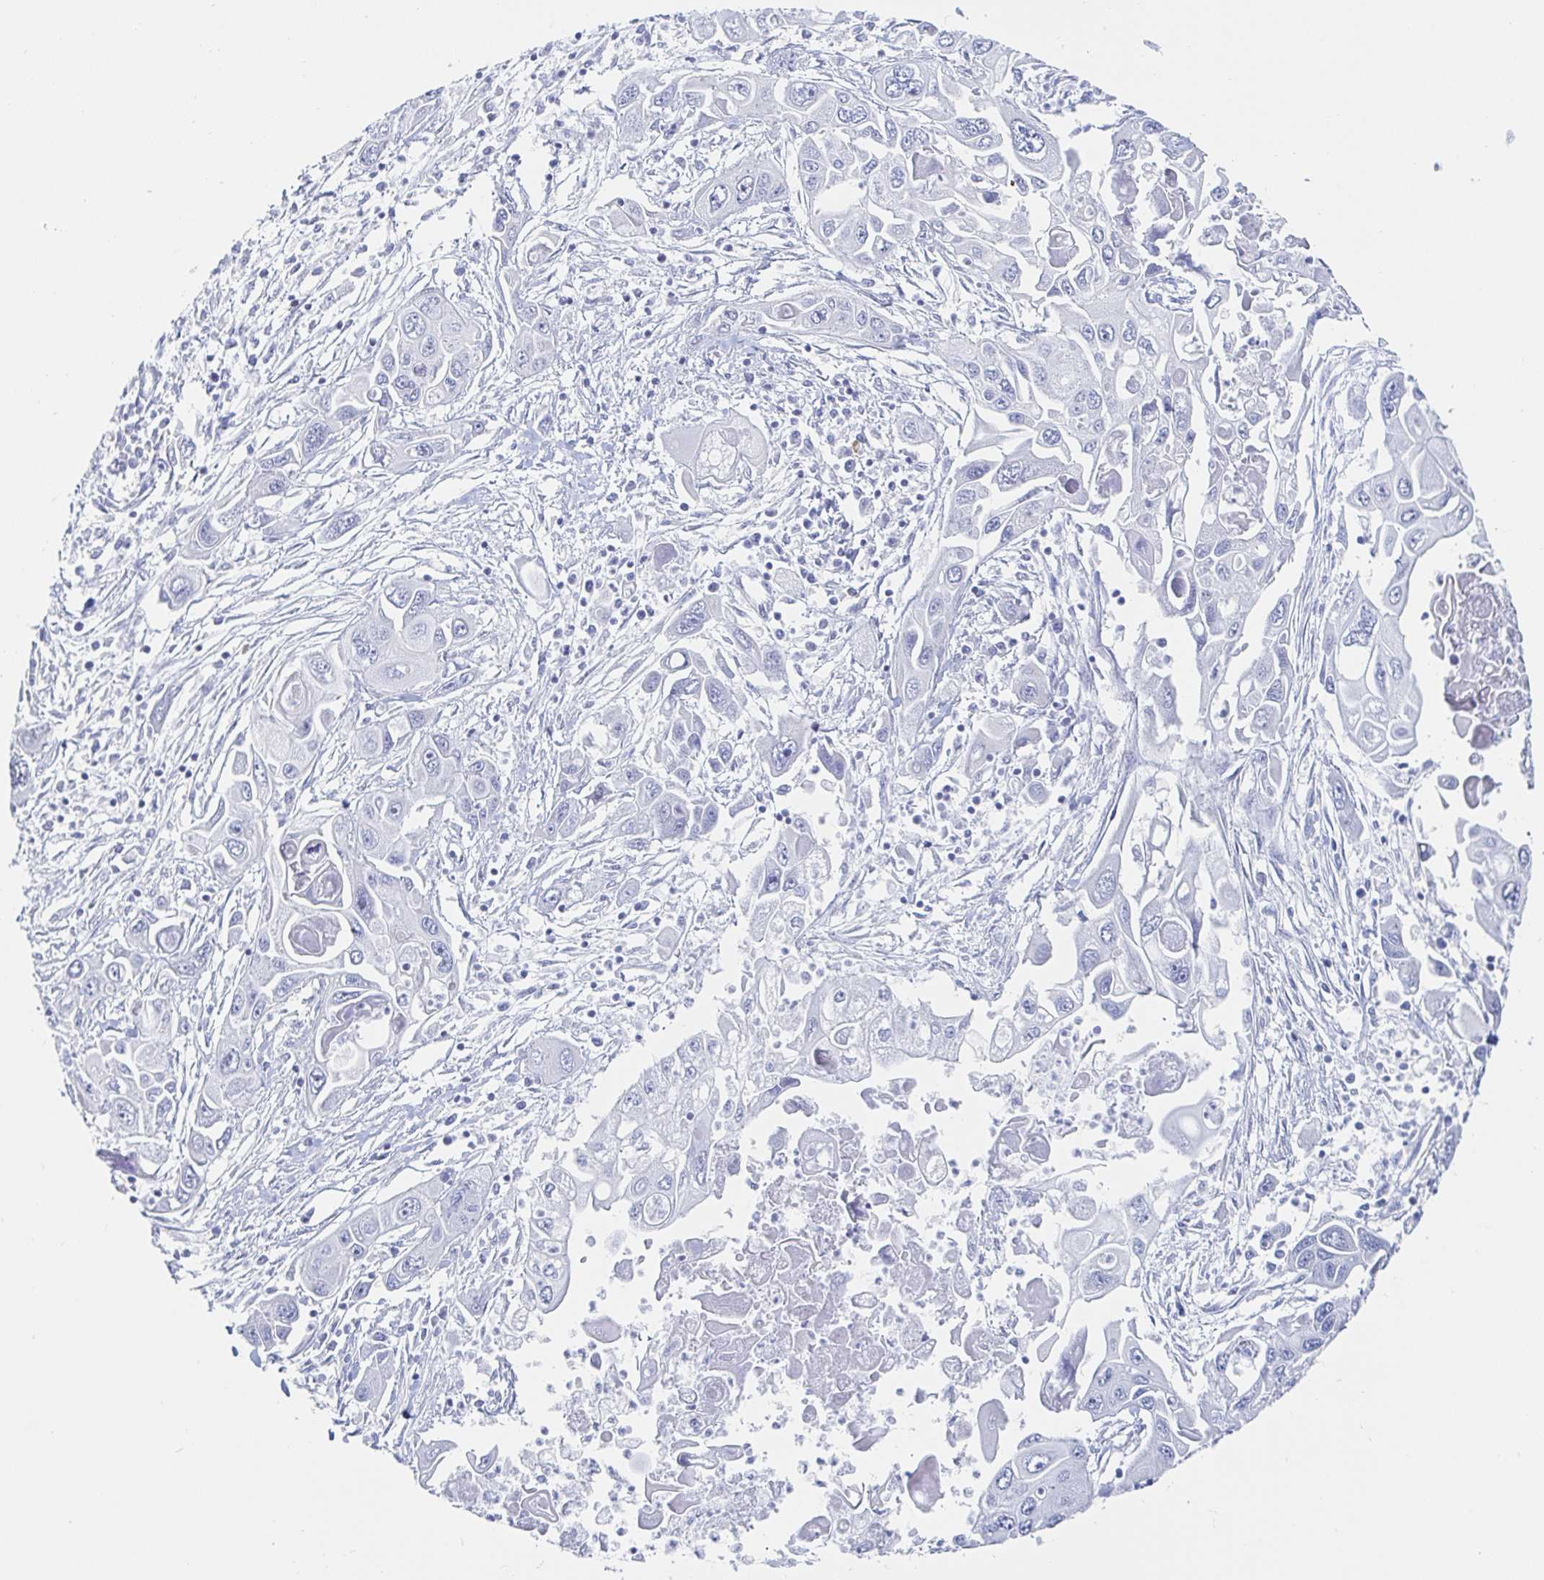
{"staining": {"intensity": "negative", "quantity": "none", "location": "none"}, "tissue": "pancreatic cancer", "cell_type": "Tumor cells", "image_type": "cancer", "snomed": [{"axis": "morphology", "description": "Adenocarcinoma, NOS"}, {"axis": "topography", "description": "Pancreas"}], "caption": "There is no significant positivity in tumor cells of pancreatic adenocarcinoma. (Stains: DAB immunohistochemistry (IHC) with hematoxylin counter stain, Microscopy: brightfield microscopy at high magnification).", "gene": "PACSIN1", "patient": {"sex": "male", "age": 70}}